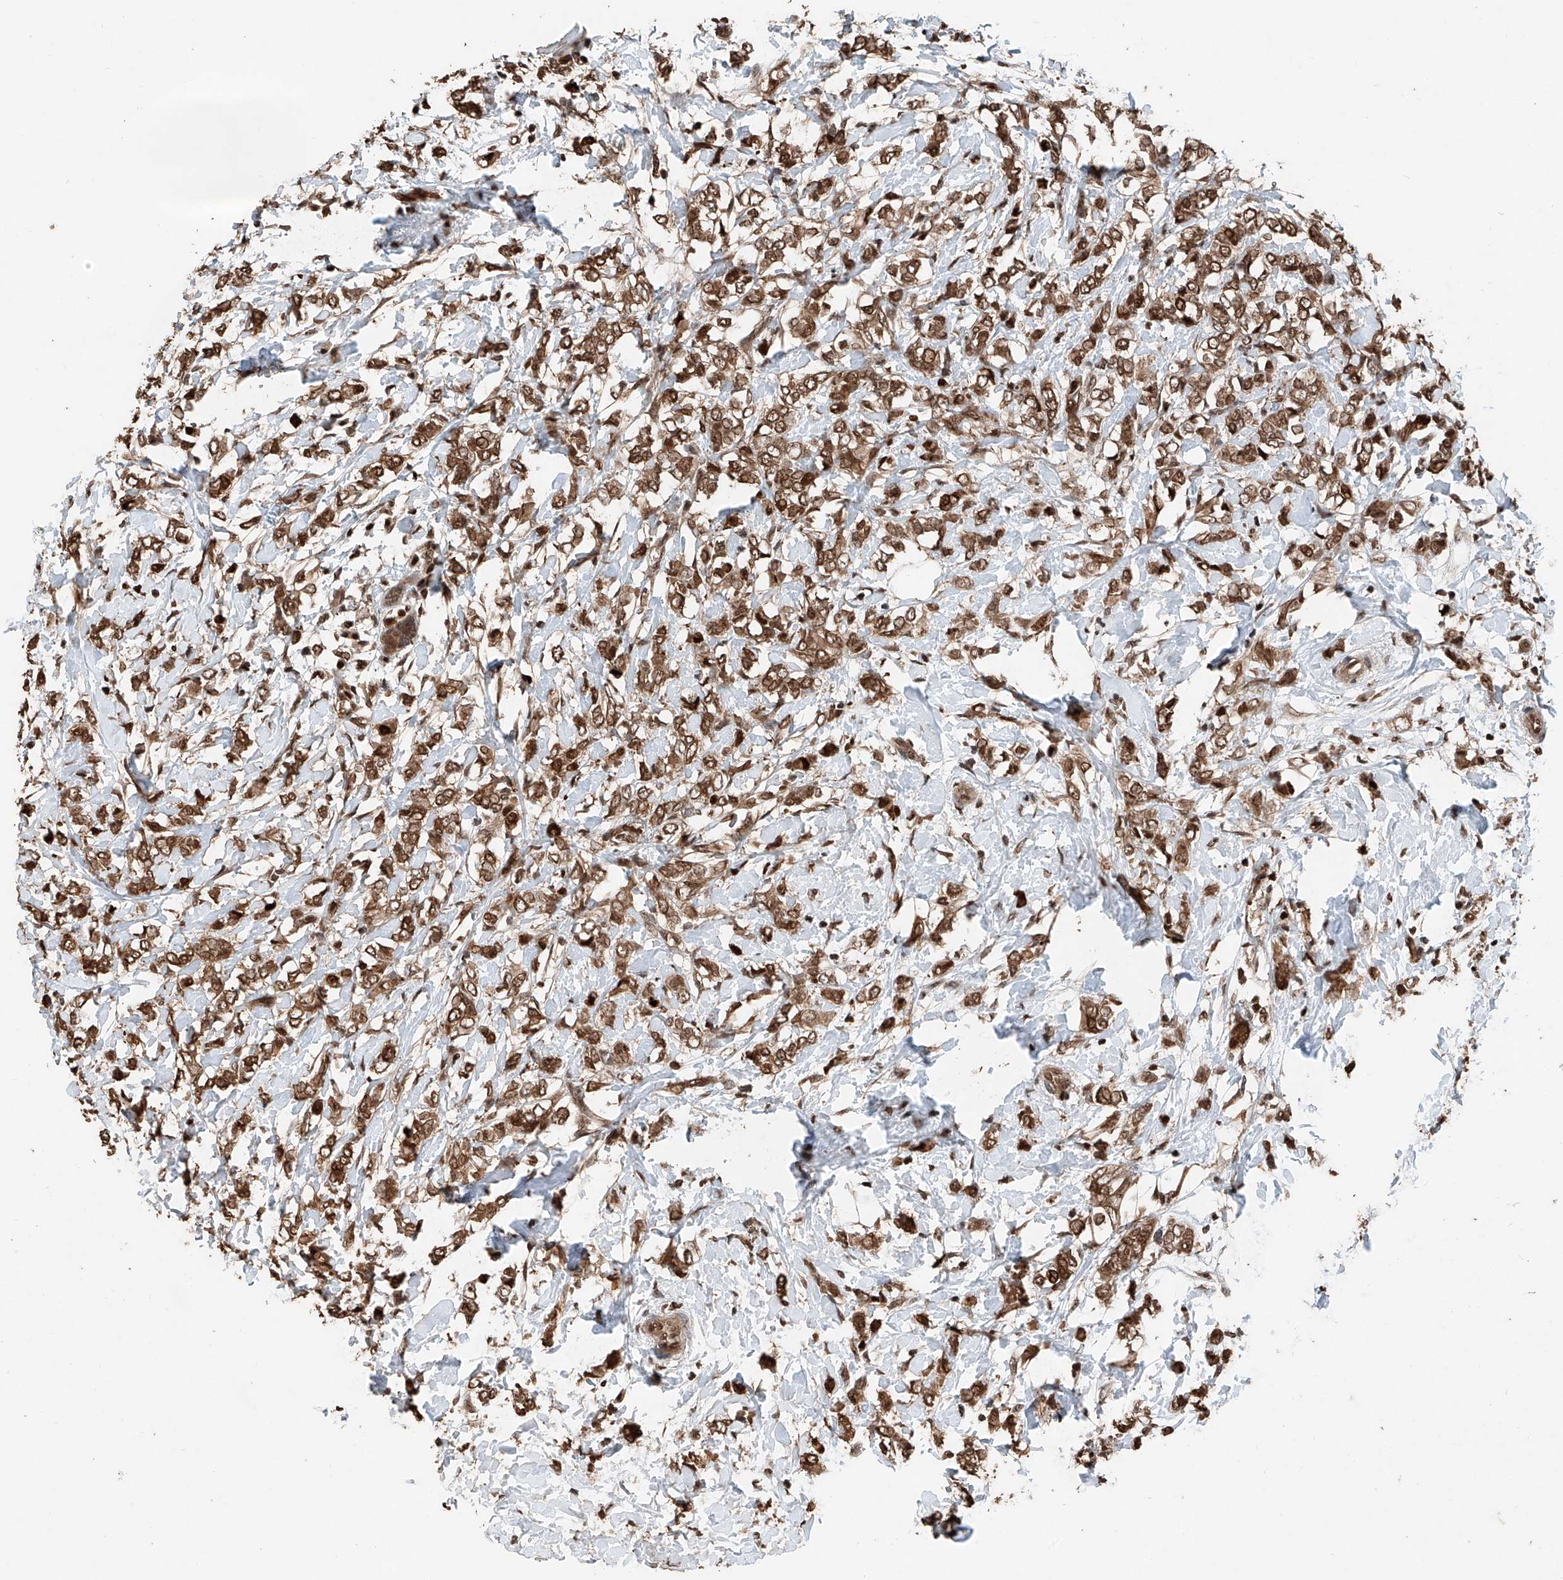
{"staining": {"intensity": "moderate", "quantity": ">75%", "location": "cytoplasmic/membranous,nuclear"}, "tissue": "breast cancer", "cell_type": "Tumor cells", "image_type": "cancer", "snomed": [{"axis": "morphology", "description": "Normal tissue, NOS"}, {"axis": "morphology", "description": "Lobular carcinoma"}, {"axis": "topography", "description": "Breast"}], "caption": "Immunohistochemistry (DAB (3,3'-diaminobenzidine)) staining of lobular carcinoma (breast) exhibits moderate cytoplasmic/membranous and nuclear protein staining in about >75% of tumor cells.", "gene": "RMND1", "patient": {"sex": "female", "age": 47}}